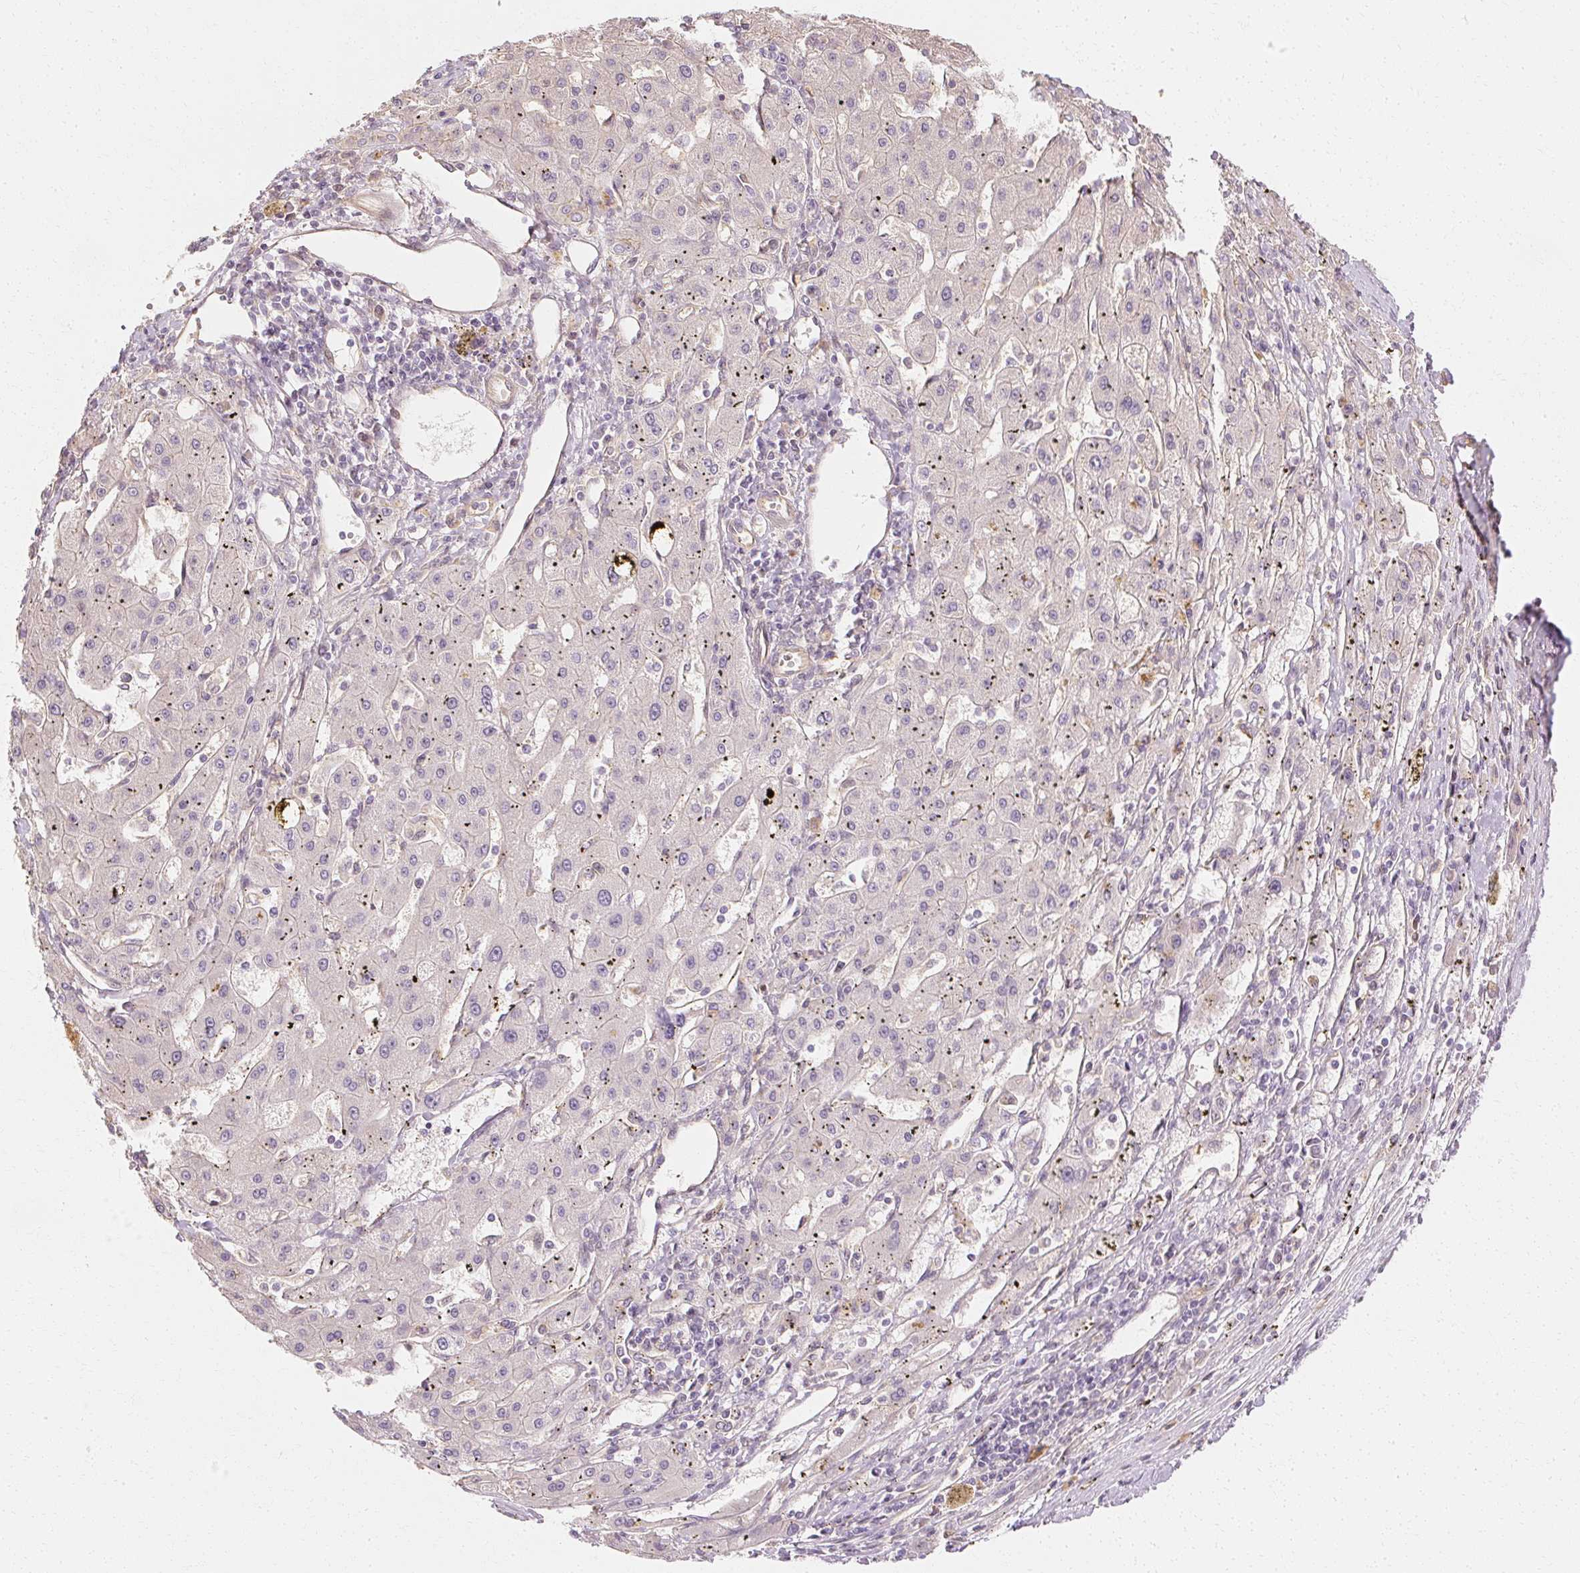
{"staining": {"intensity": "negative", "quantity": "none", "location": "none"}, "tissue": "liver cancer", "cell_type": "Tumor cells", "image_type": "cancer", "snomed": [{"axis": "morphology", "description": "Carcinoma, Hepatocellular, NOS"}, {"axis": "topography", "description": "Liver"}], "caption": "A histopathology image of liver hepatocellular carcinoma stained for a protein reveals no brown staining in tumor cells.", "gene": "GNAQ", "patient": {"sex": "male", "age": 72}}